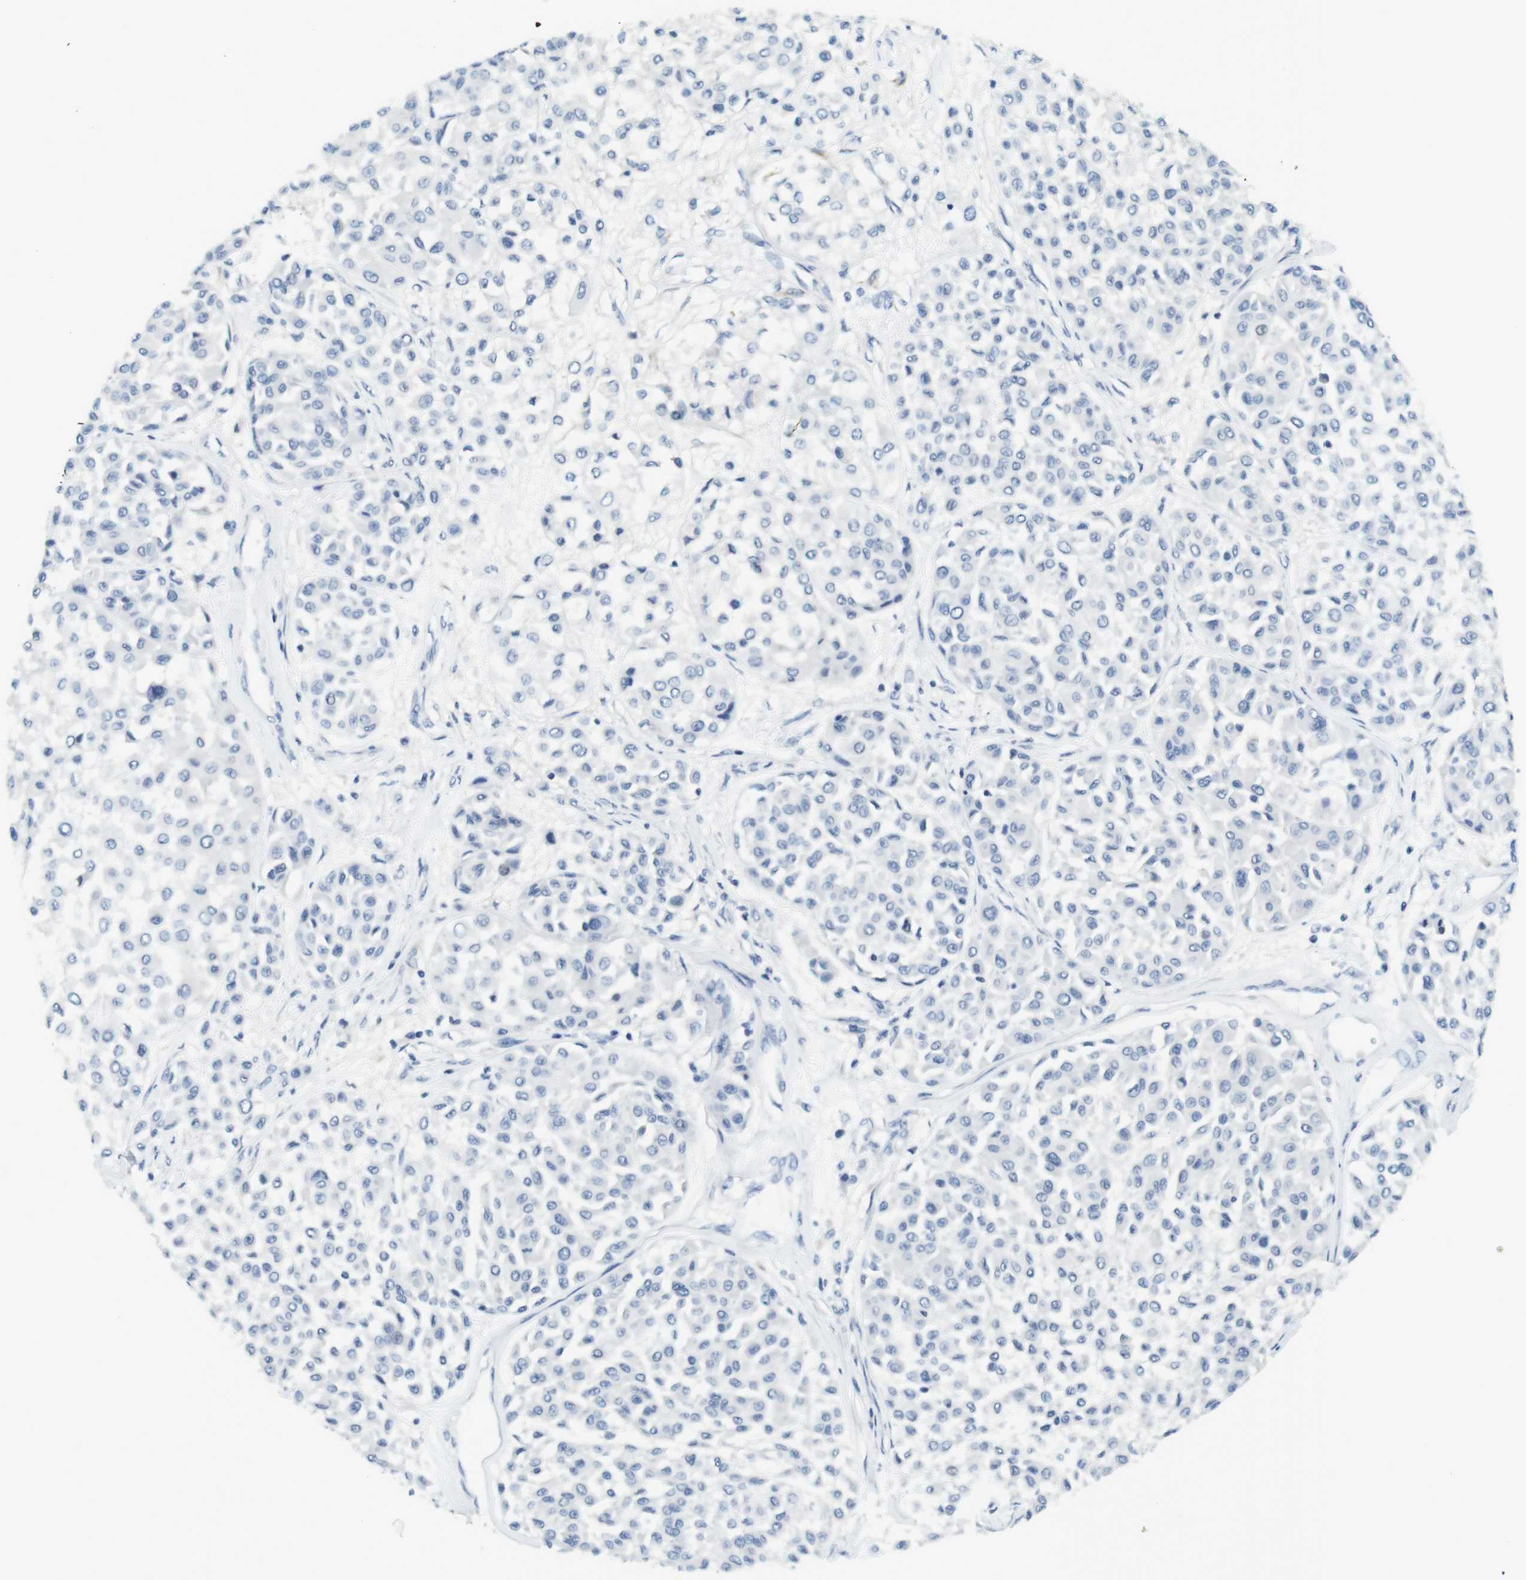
{"staining": {"intensity": "negative", "quantity": "none", "location": "none"}, "tissue": "melanoma", "cell_type": "Tumor cells", "image_type": "cancer", "snomed": [{"axis": "morphology", "description": "Malignant melanoma, Metastatic site"}, {"axis": "topography", "description": "Soft tissue"}], "caption": "Human malignant melanoma (metastatic site) stained for a protein using IHC displays no positivity in tumor cells.", "gene": "LRRK2", "patient": {"sex": "male", "age": 41}}